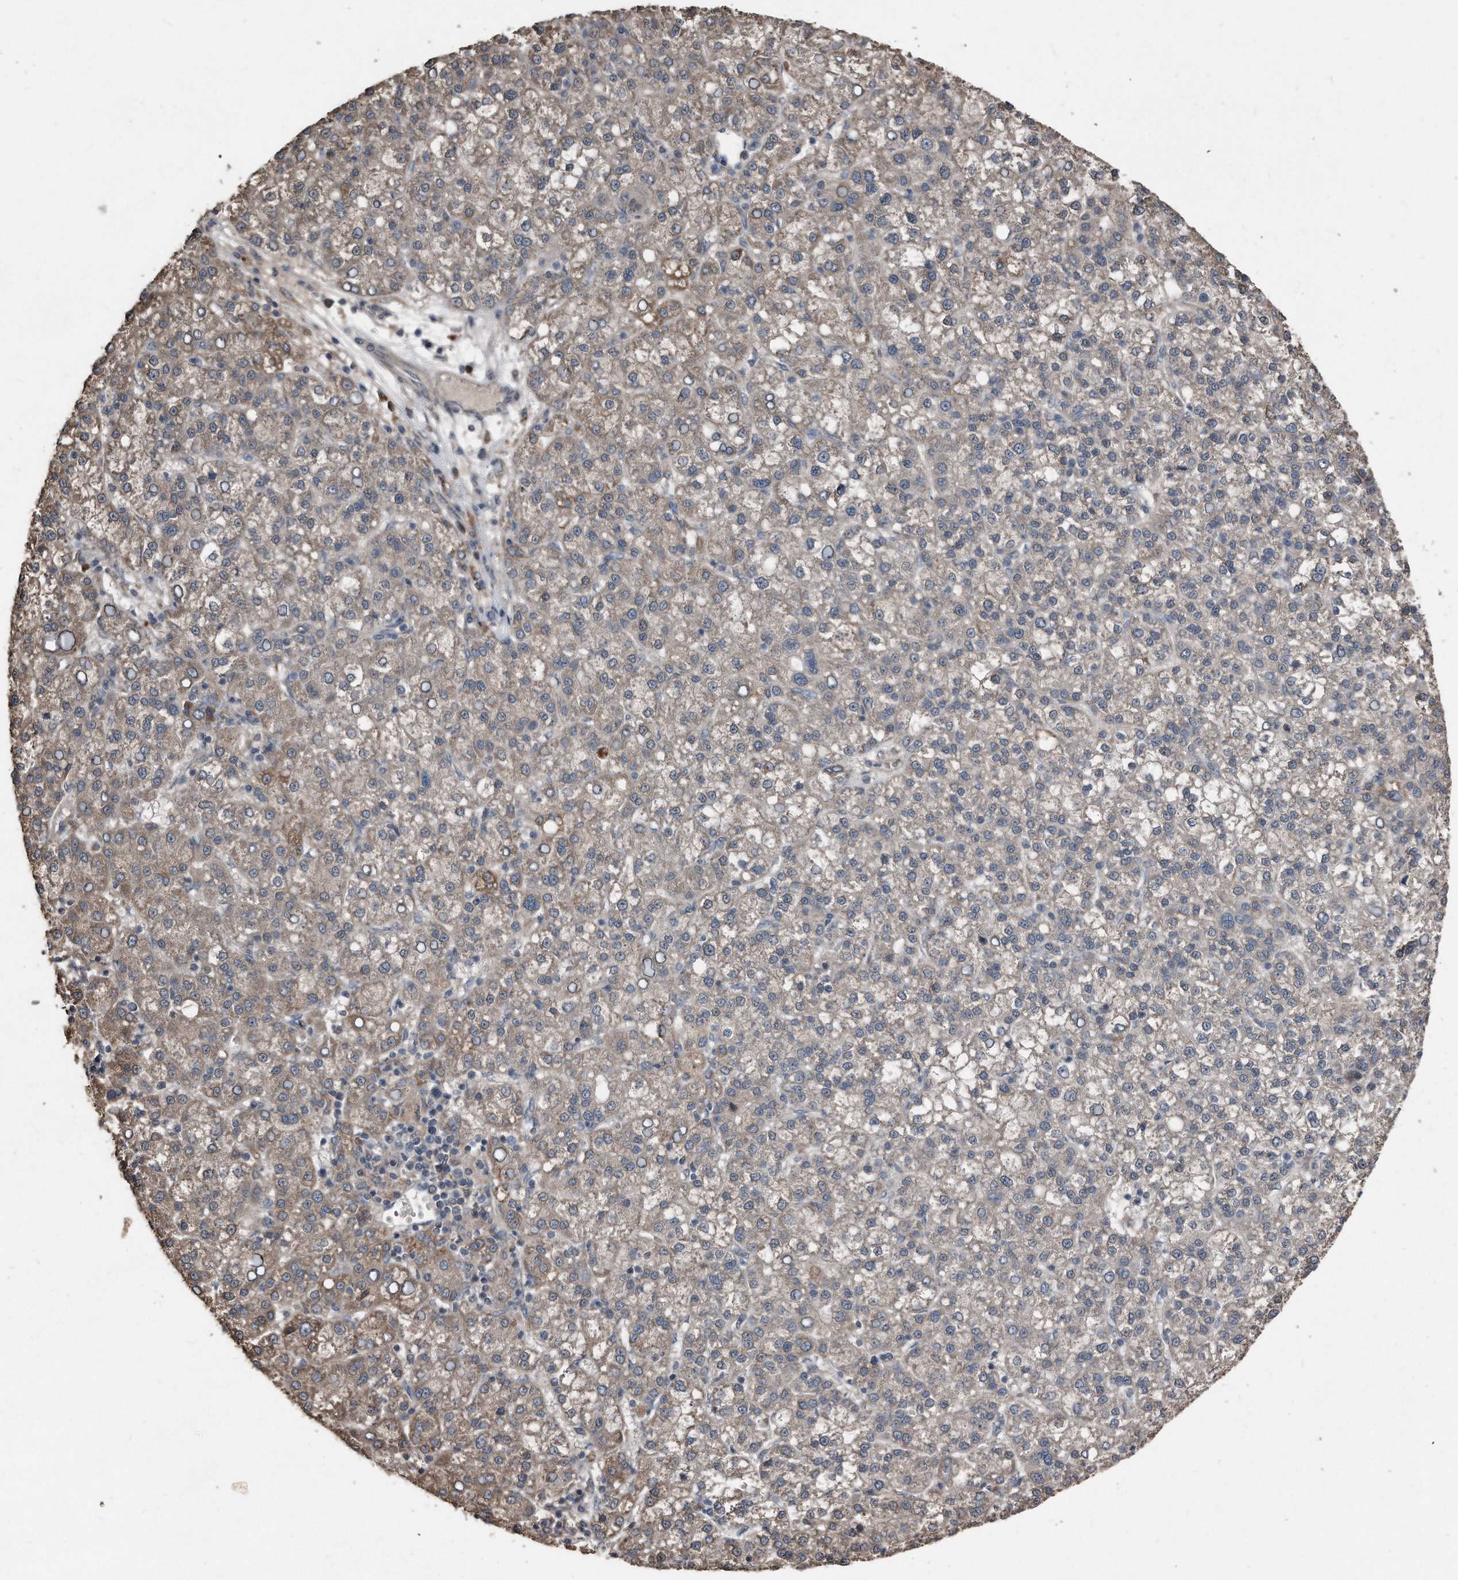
{"staining": {"intensity": "weak", "quantity": "<25%", "location": "cytoplasmic/membranous"}, "tissue": "liver cancer", "cell_type": "Tumor cells", "image_type": "cancer", "snomed": [{"axis": "morphology", "description": "Carcinoma, Hepatocellular, NOS"}, {"axis": "topography", "description": "Liver"}], "caption": "This is an immunohistochemistry (IHC) photomicrograph of hepatocellular carcinoma (liver). There is no staining in tumor cells.", "gene": "ANKRD10", "patient": {"sex": "female", "age": 58}}